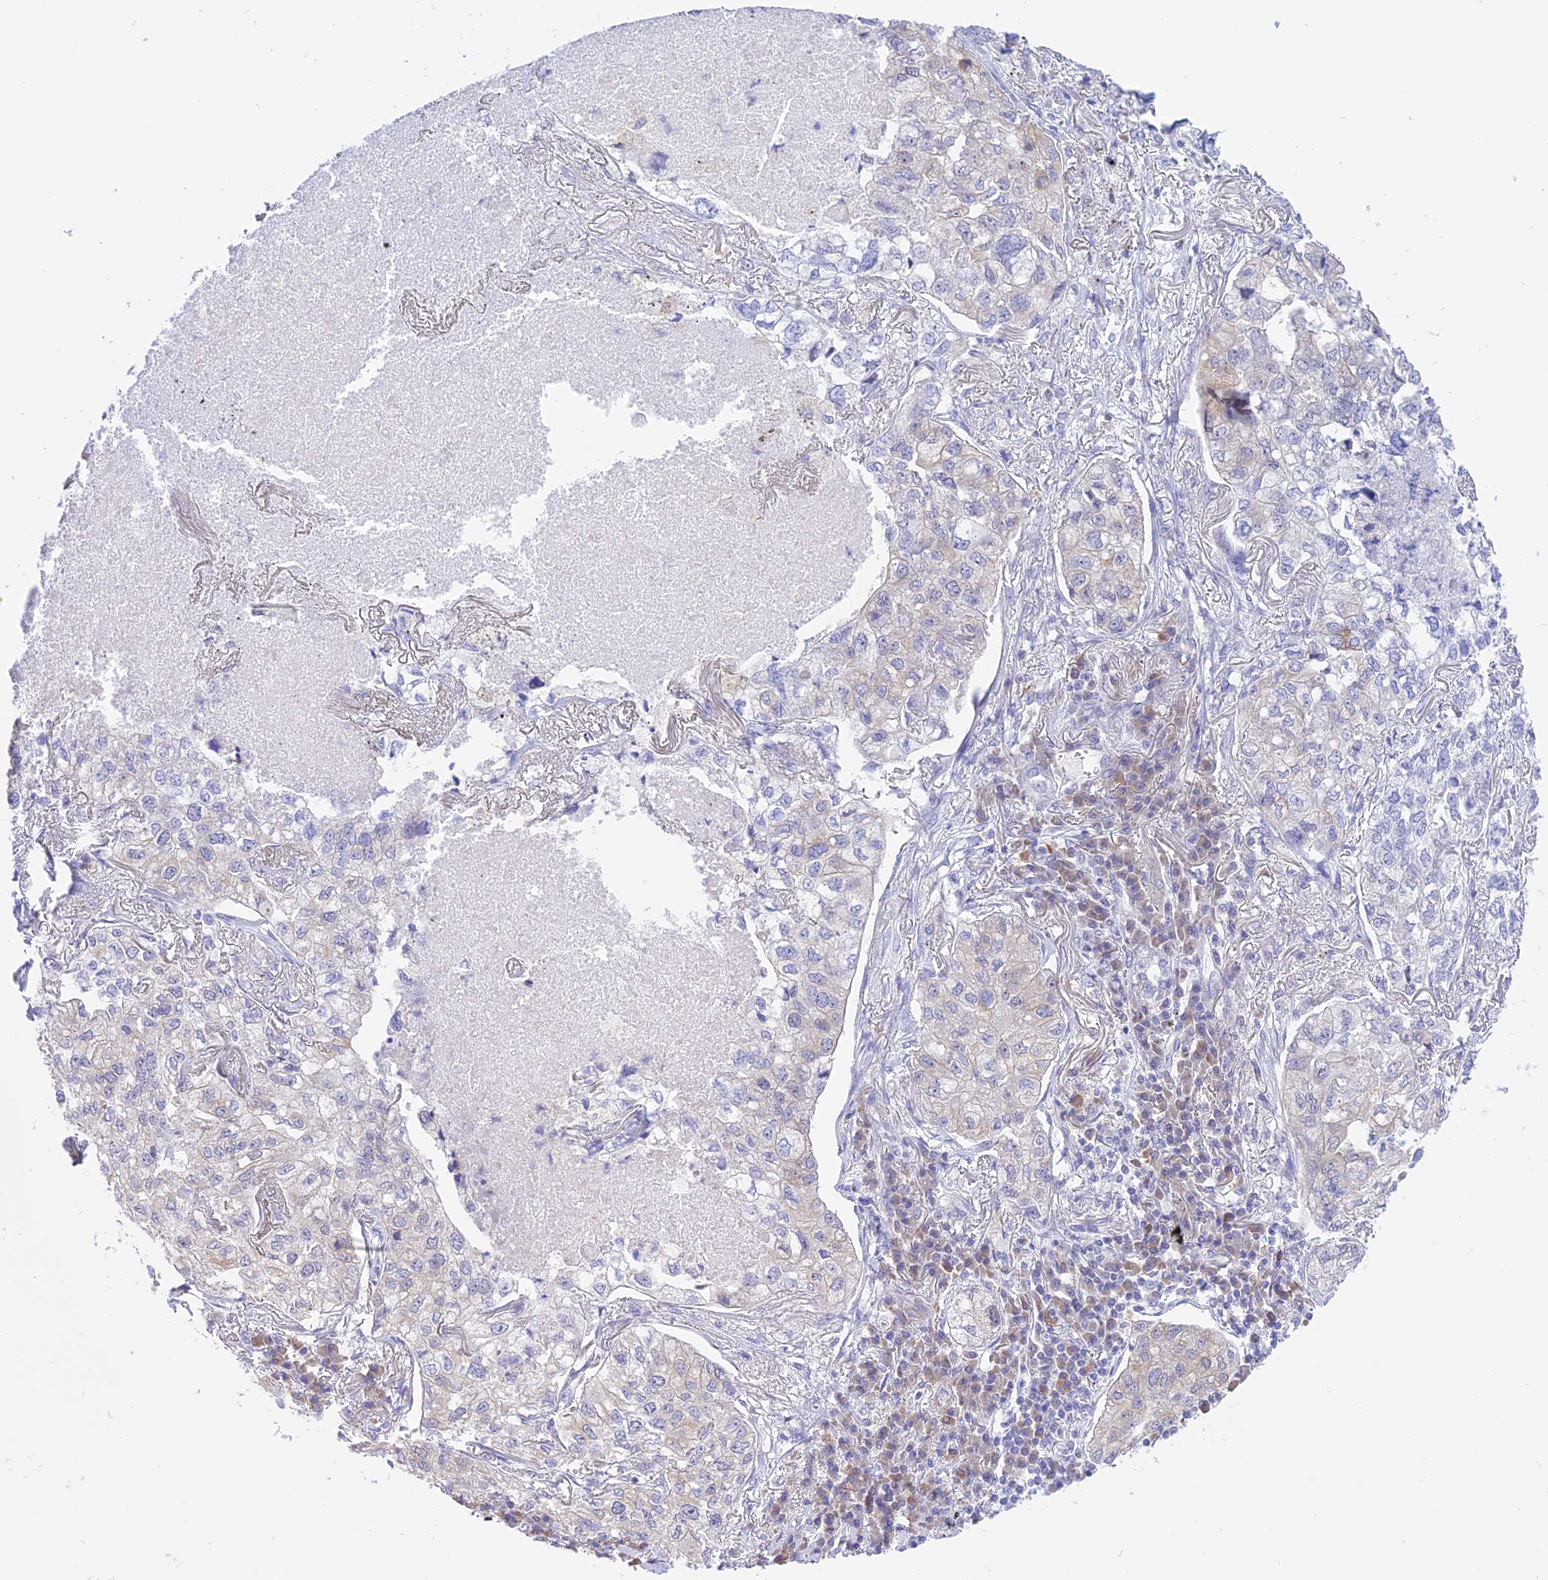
{"staining": {"intensity": "negative", "quantity": "none", "location": "none"}, "tissue": "lung cancer", "cell_type": "Tumor cells", "image_type": "cancer", "snomed": [{"axis": "morphology", "description": "Adenocarcinoma, NOS"}, {"axis": "topography", "description": "Lung"}], "caption": "This is an immunohistochemistry (IHC) image of human lung cancer. There is no staining in tumor cells.", "gene": "DCAF16", "patient": {"sex": "male", "age": 65}}